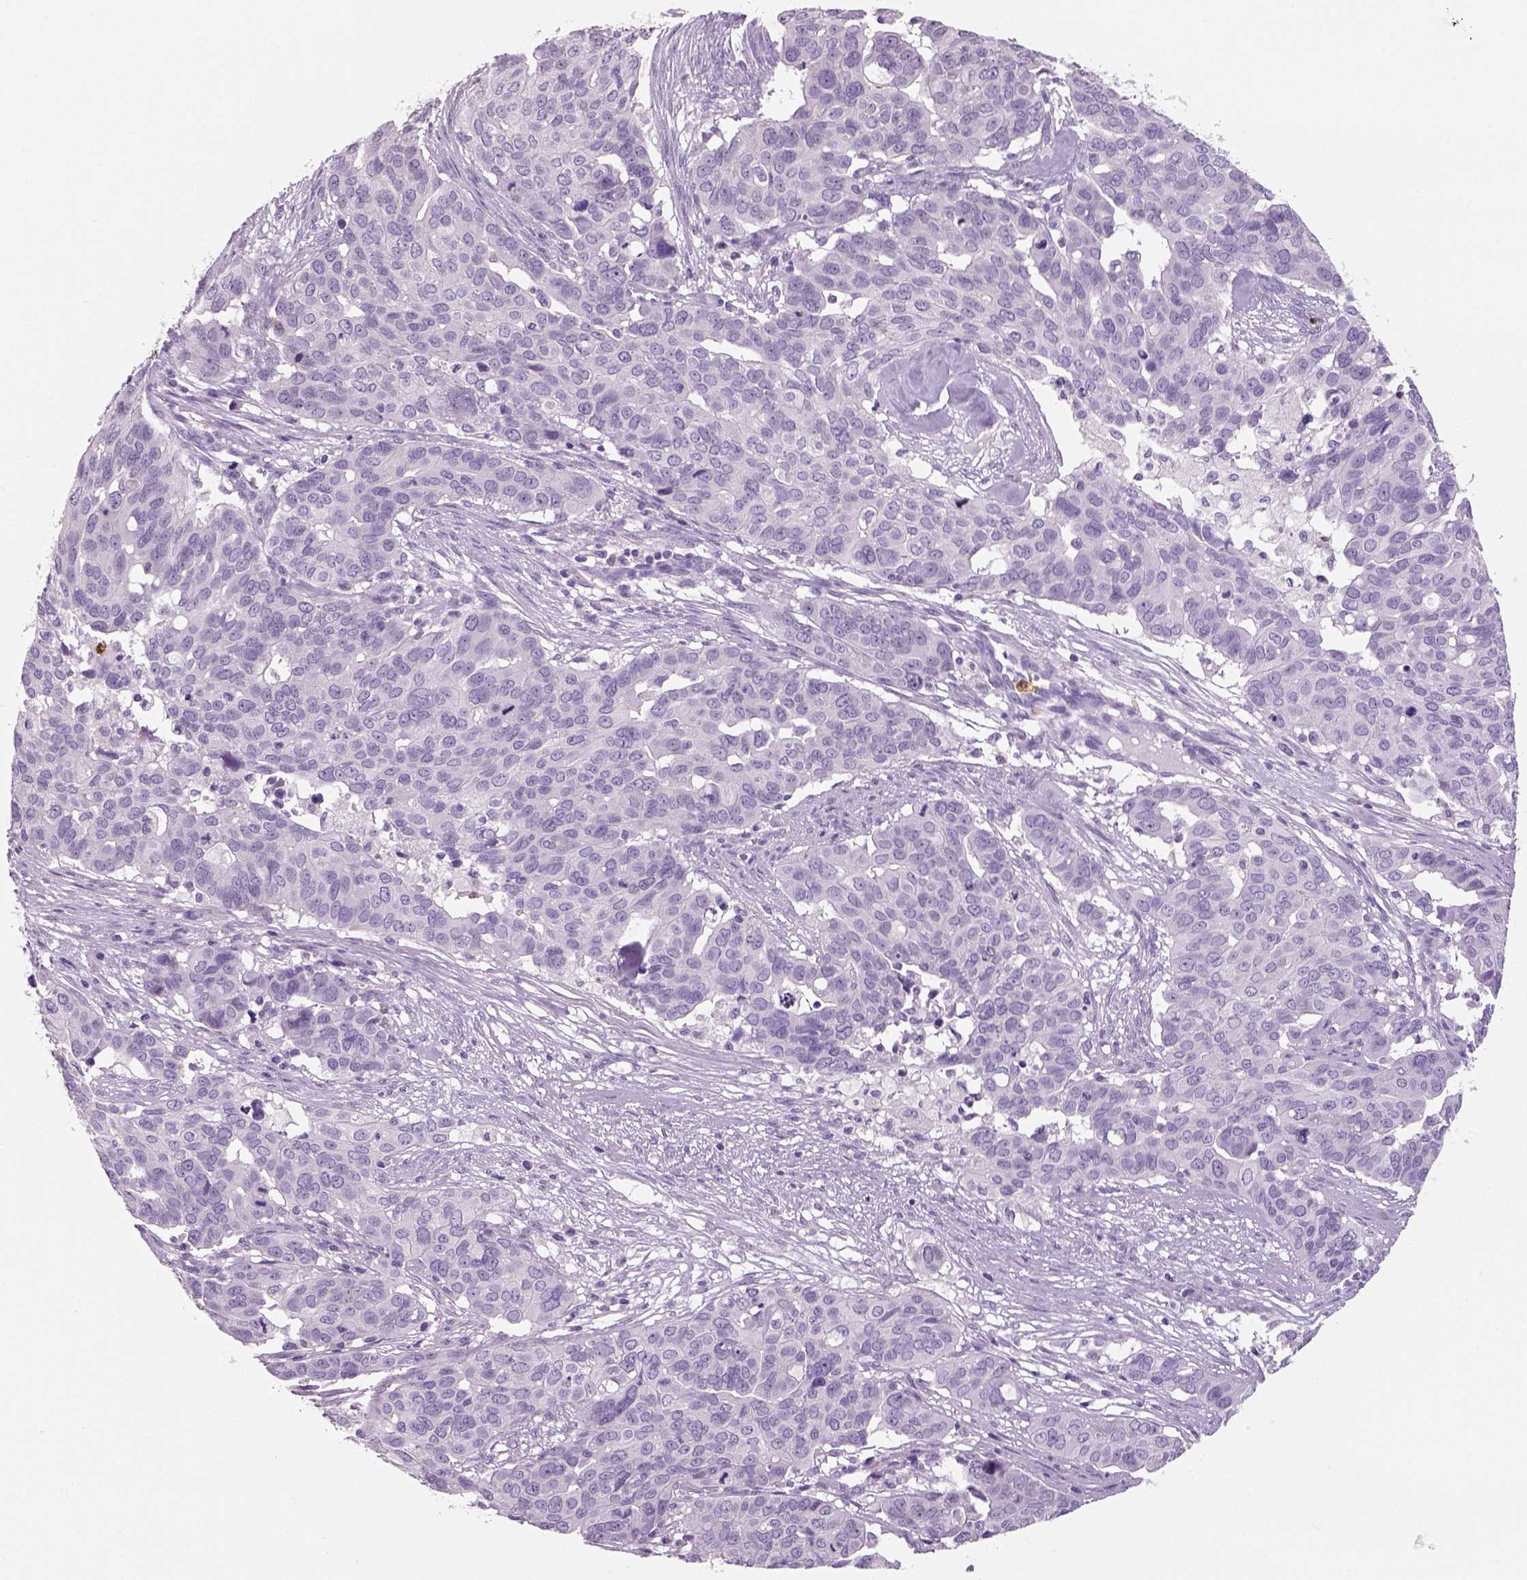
{"staining": {"intensity": "negative", "quantity": "none", "location": "none"}, "tissue": "ovarian cancer", "cell_type": "Tumor cells", "image_type": "cancer", "snomed": [{"axis": "morphology", "description": "Carcinoma, endometroid"}, {"axis": "topography", "description": "Ovary"}], "caption": "Human ovarian endometroid carcinoma stained for a protein using immunohistochemistry shows no staining in tumor cells.", "gene": "NECAB2", "patient": {"sex": "female", "age": 78}}